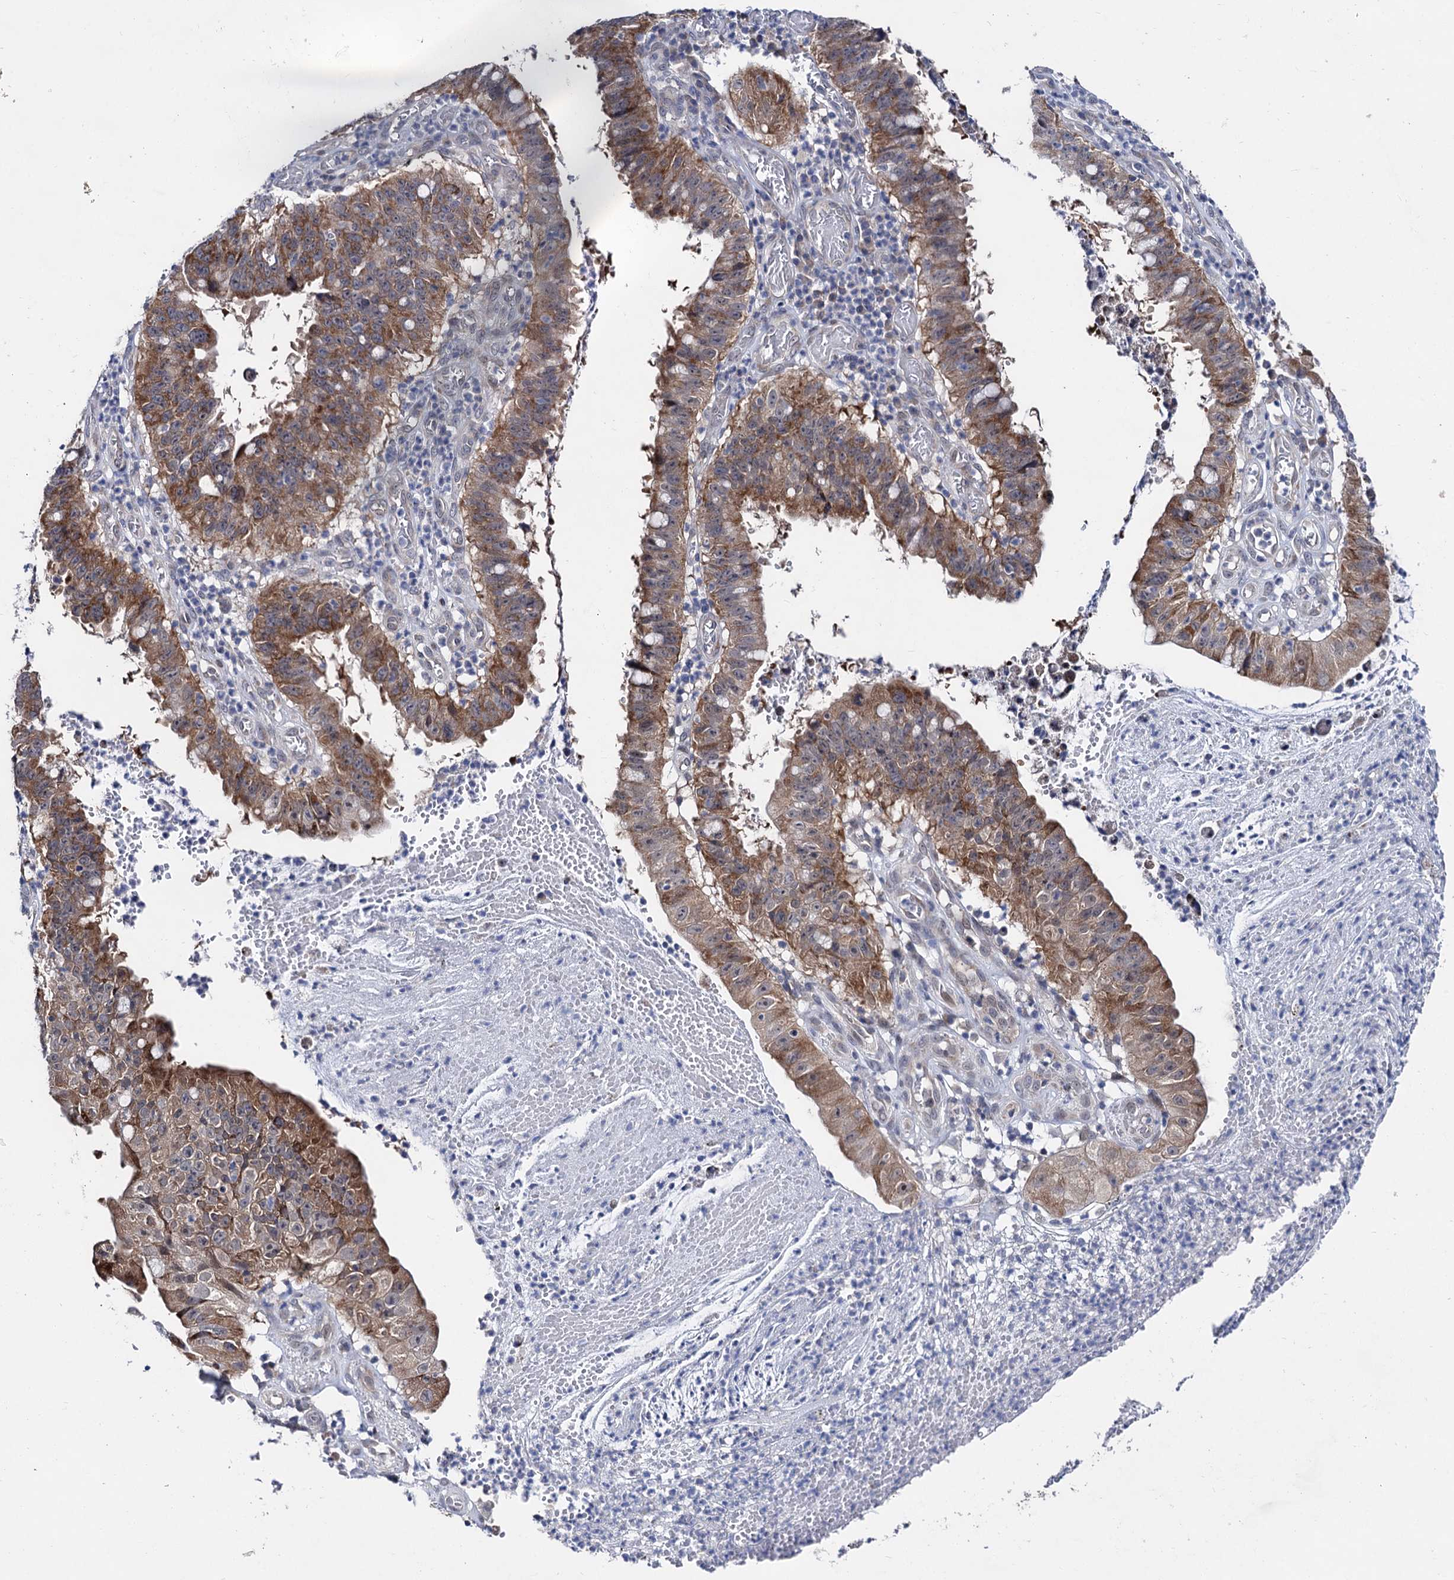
{"staining": {"intensity": "moderate", "quantity": ">75%", "location": "cytoplasmic/membranous"}, "tissue": "stomach cancer", "cell_type": "Tumor cells", "image_type": "cancer", "snomed": [{"axis": "morphology", "description": "Adenocarcinoma, NOS"}, {"axis": "topography", "description": "Stomach"}], "caption": "High-magnification brightfield microscopy of adenocarcinoma (stomach) stained with DAB (3,3'-diaminobenzidine) (brown) and counterstained with hematoxylin (blue). tumor cells exhibit moderate cytoplasmic/membranous expression is appreciated in about>75% of cells.", "gene": "CAPRIN2", "patient": {"sex": "male", "age": 59}}